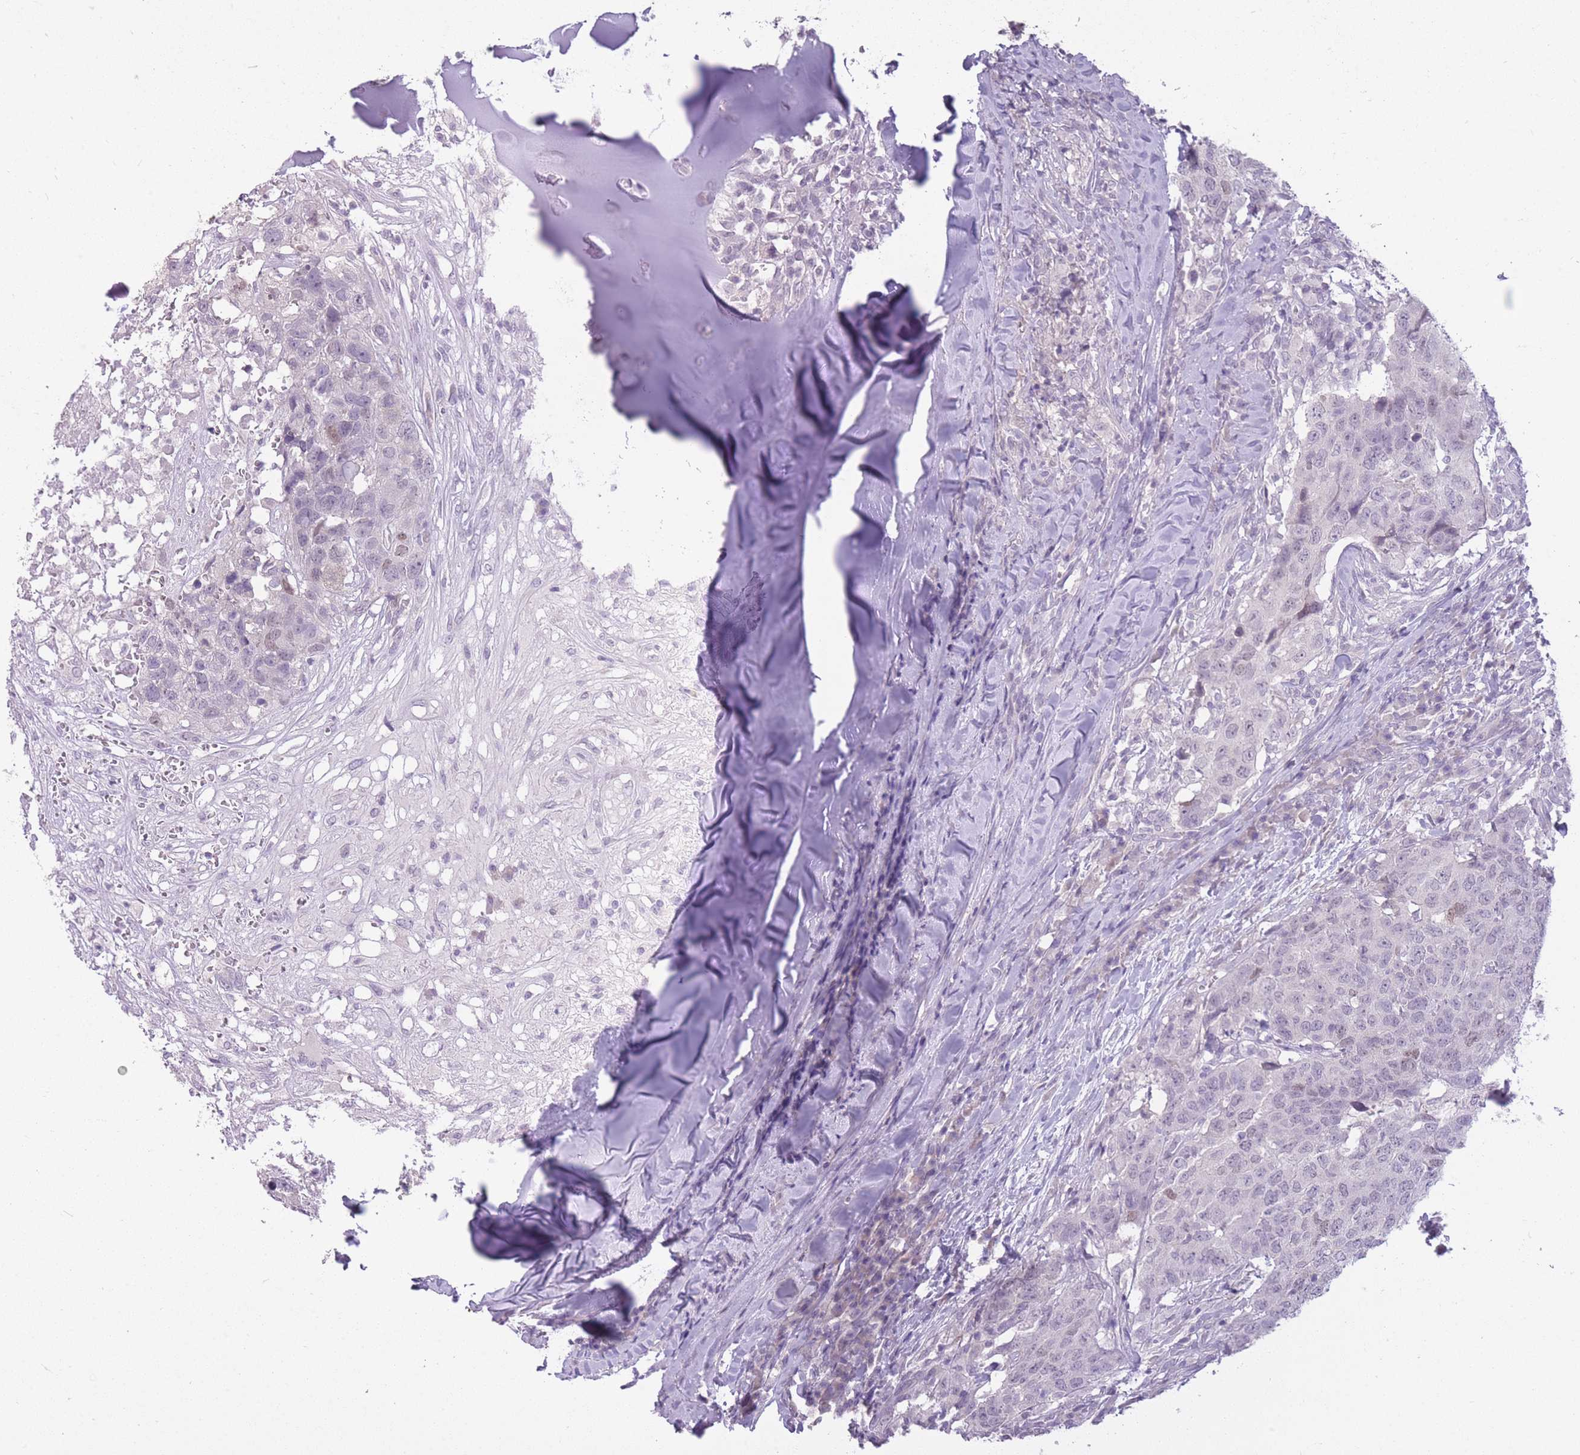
{"staining": {"intensity": "negative", "quantity": "none", "location": "none"}, "tissue": "head and neck cancer", "cell_type": "Tumor cells", "image_type": "cancer", "snomed": [{"axis": "morphology", "description": "Normal tissue, NOS"}, {"axis": "morphology", "description": "Squamous cell carcinoma, NOS"}, {"axis": "topography", "description": "Skeletal muscle"}, {"axis": "topography", "description": "Vascular tissue"}, {"axis": "topography", "description": "Peripheral nerve tissue"}, {"axis": "topography", "description": "Head-Neck"}], "caption": "Immunohistochemistry (IHC) micrograph of squamous cell carcinoma (head and neck) stained for a protein (brown), which reveals no staining in tumor cells.", "gene": "ZBTB24", "patient": {"sex": "male", "age": 66}}